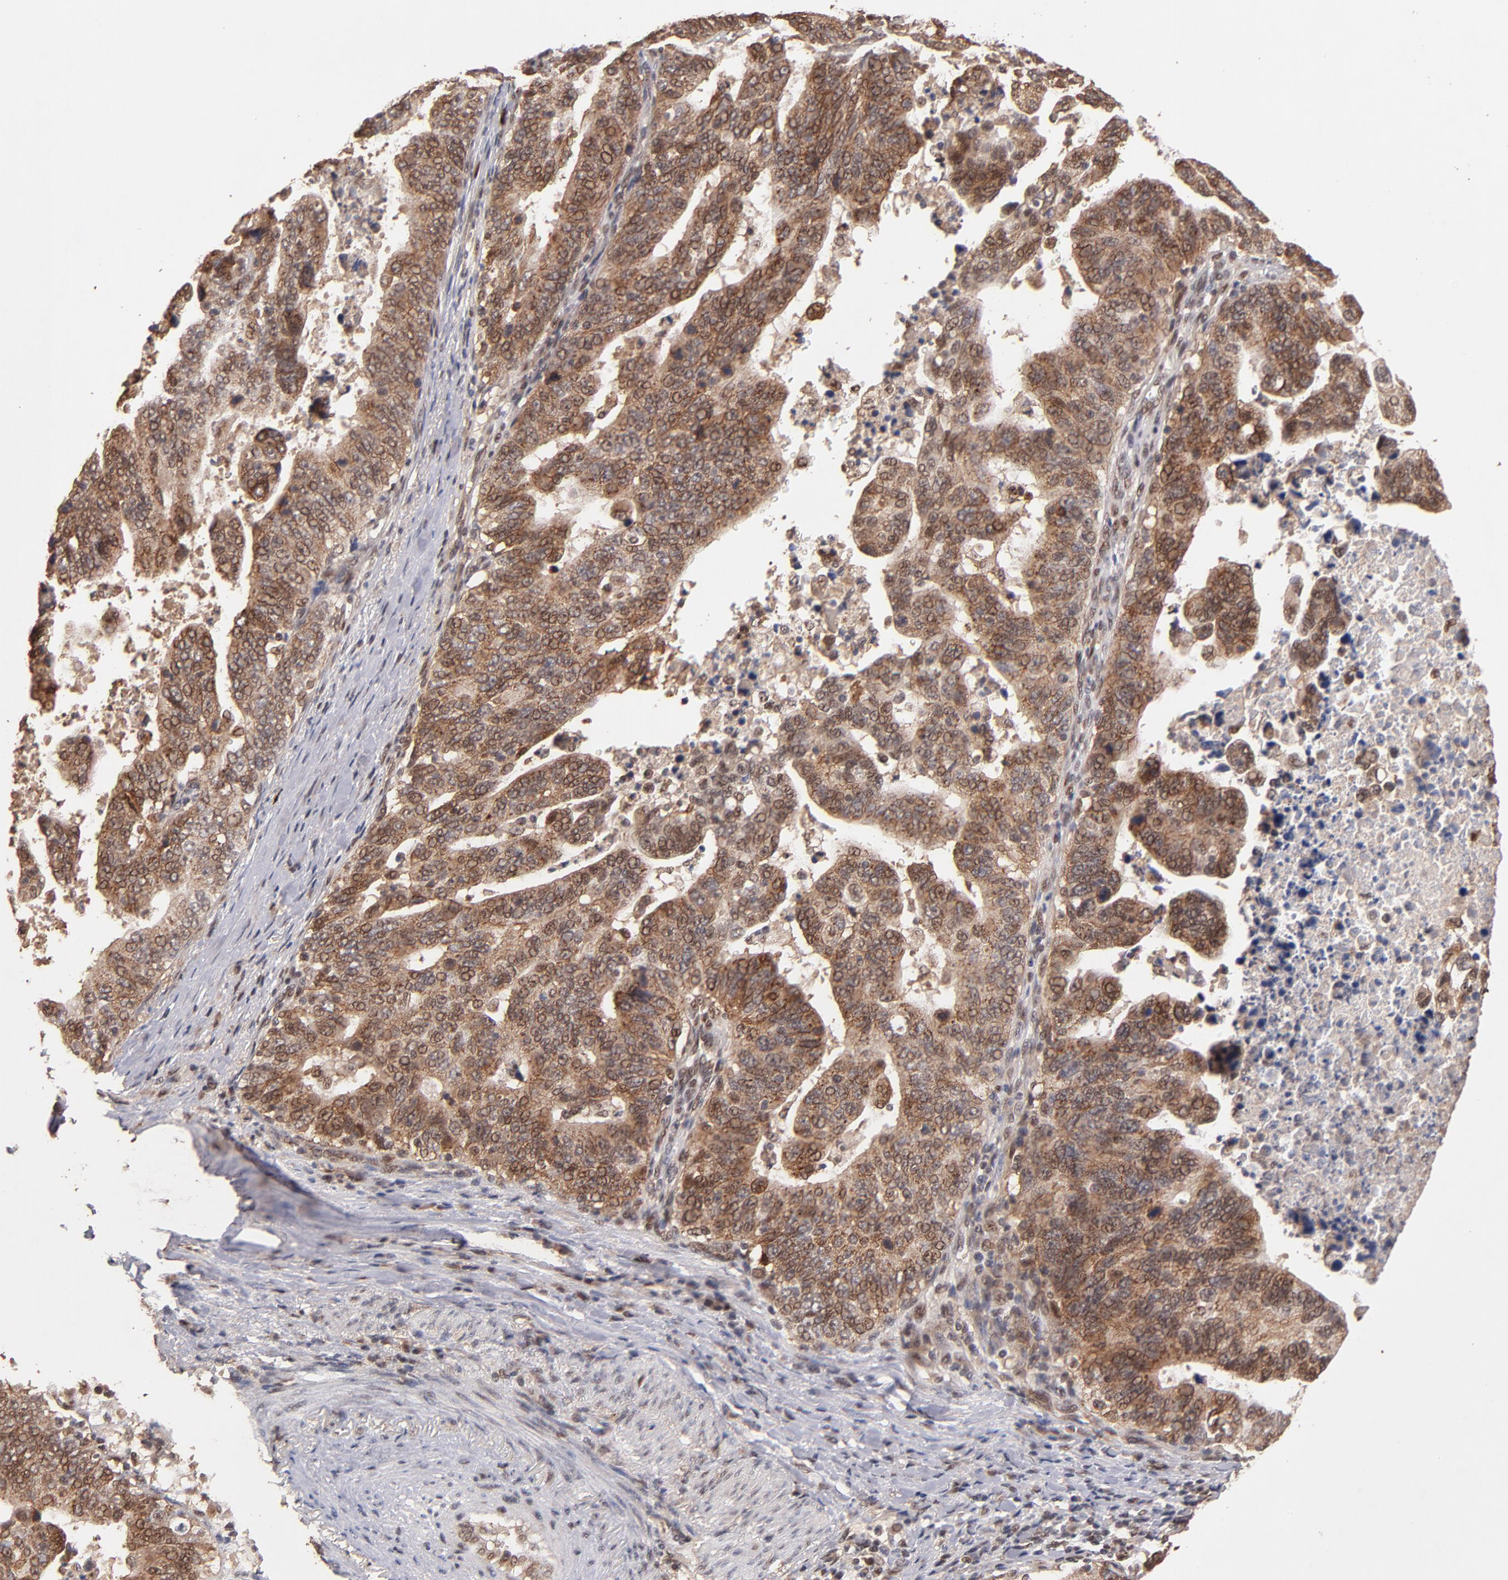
{"staining": {"intensity": "weak", "quantity": "25%-75%", "location": "cytoplasmic/membranous,nuclear"}, "tissue": "stomach cancer", "cell_type": "Tumor cells", "image_type": "cancer", "snomed": [{"axis": "morphology", "description": "Adenocarcinoma, NOS"}, {"axis": "topography", "description": "Stomach, upper"}], "caption": "Tumor cells display low levels of weak cytoplasmic/membranous and nuclear expression in approximately 25%-75% of cells in human adenocarcinoma (stomach).", "gene": "EAPP", "patient": {"sex": "female", "age": 50}}